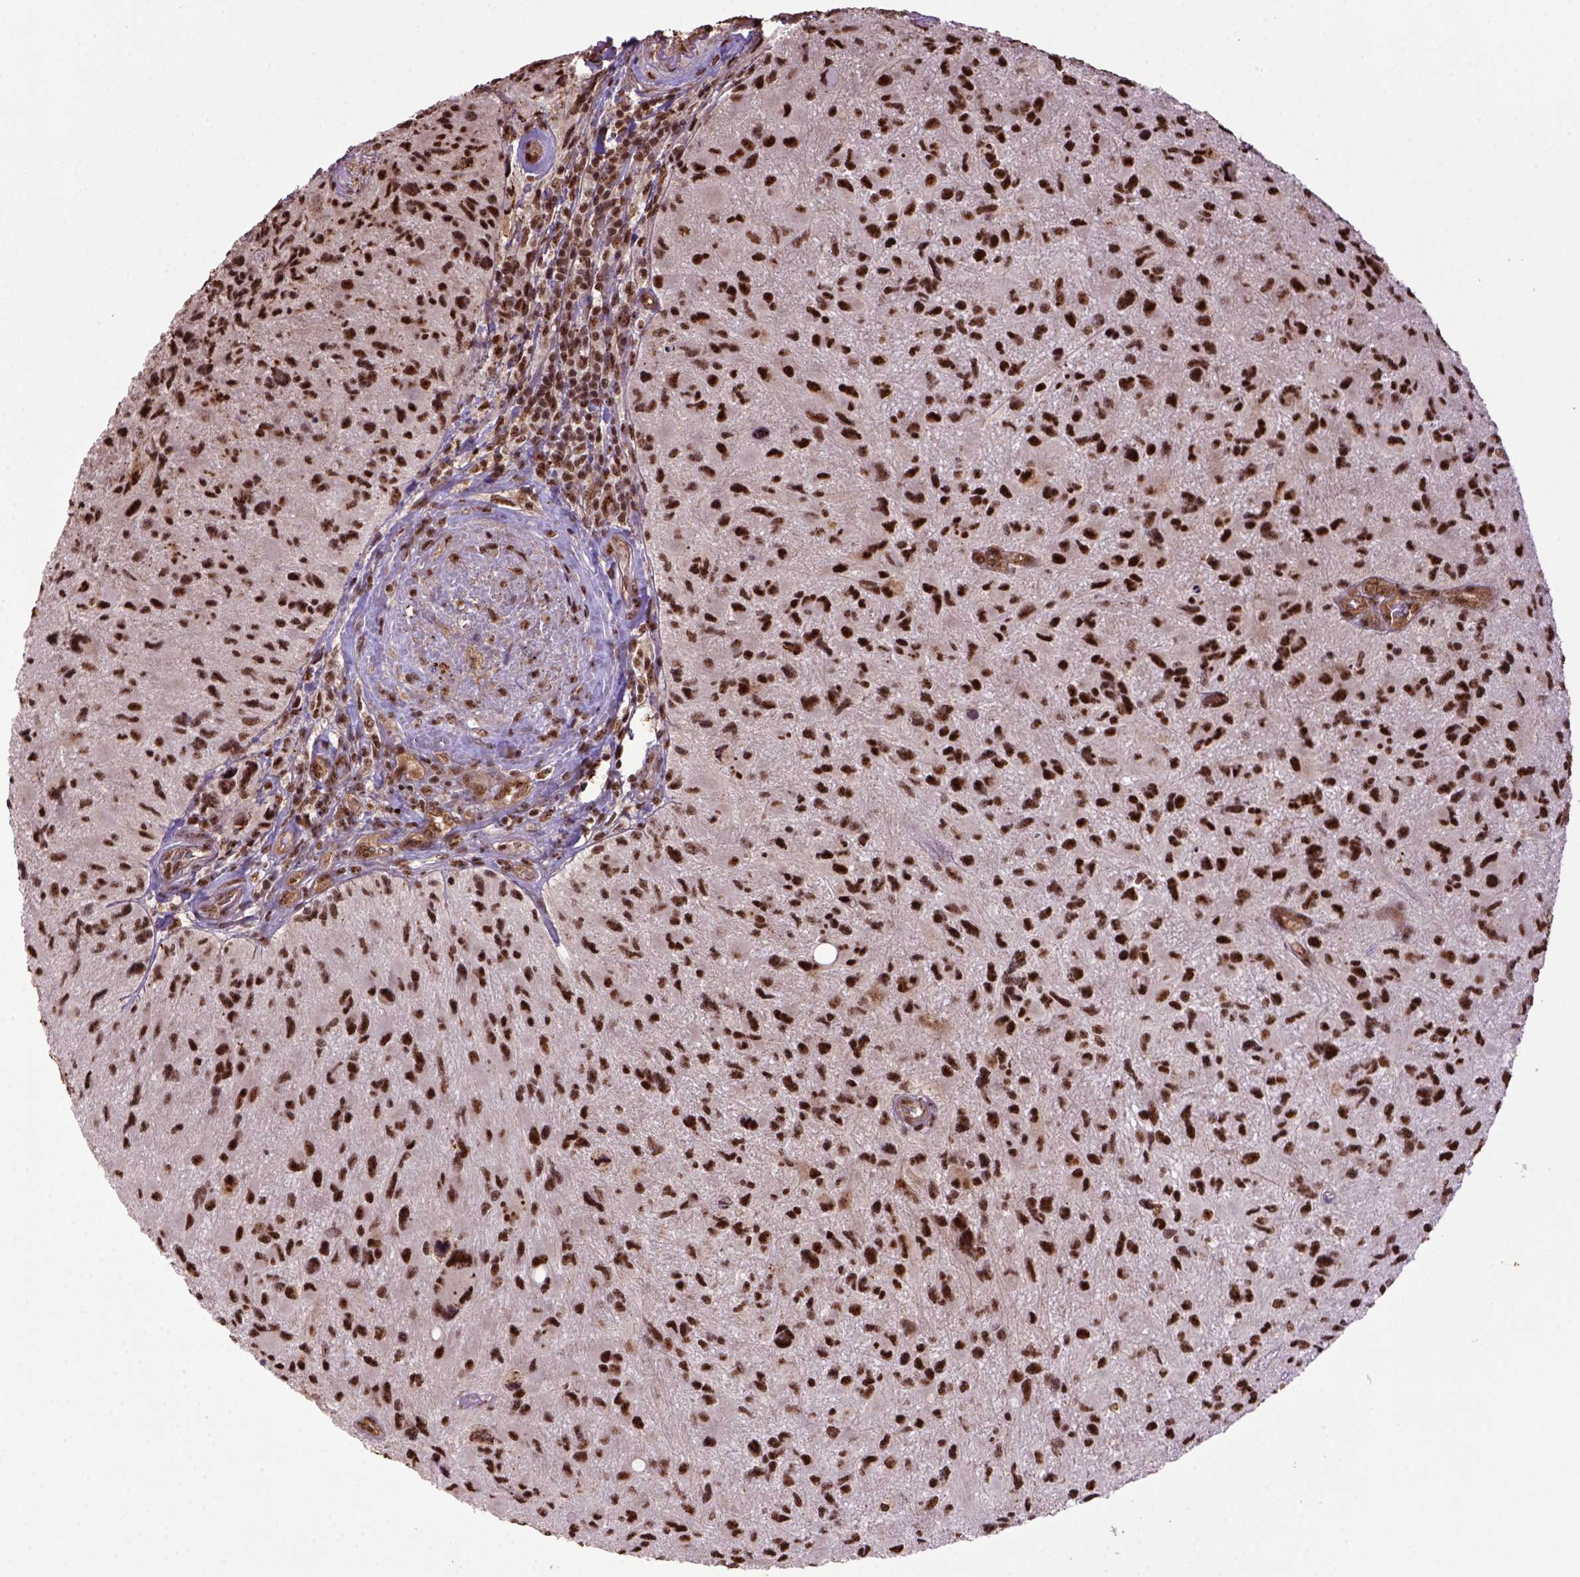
{"staining": {"intensity": "strong", "quantity": ">75%", "location": "nuclear"}, "tissue": "glioma", "cell_type": "Tumor cells", "image_type": "cancer", "snomed": [{"axis": "morphology", "description": "Glioma, malignant, NOS"}, {"axis": "morphology", "description": "Glioma, malignant, High grade"}, {"axis": "topography", "description": "Brain"}], "caption": "High-power microscopy captured an IHC photomicrograph of glioma, revealing strong nuclear staining in about >75% of tumor cells. Ihc stains the protein in brown and the nuclei are stained blue.", "gene": "PPIG", "patient": {"sex": "female", "age": 71}}